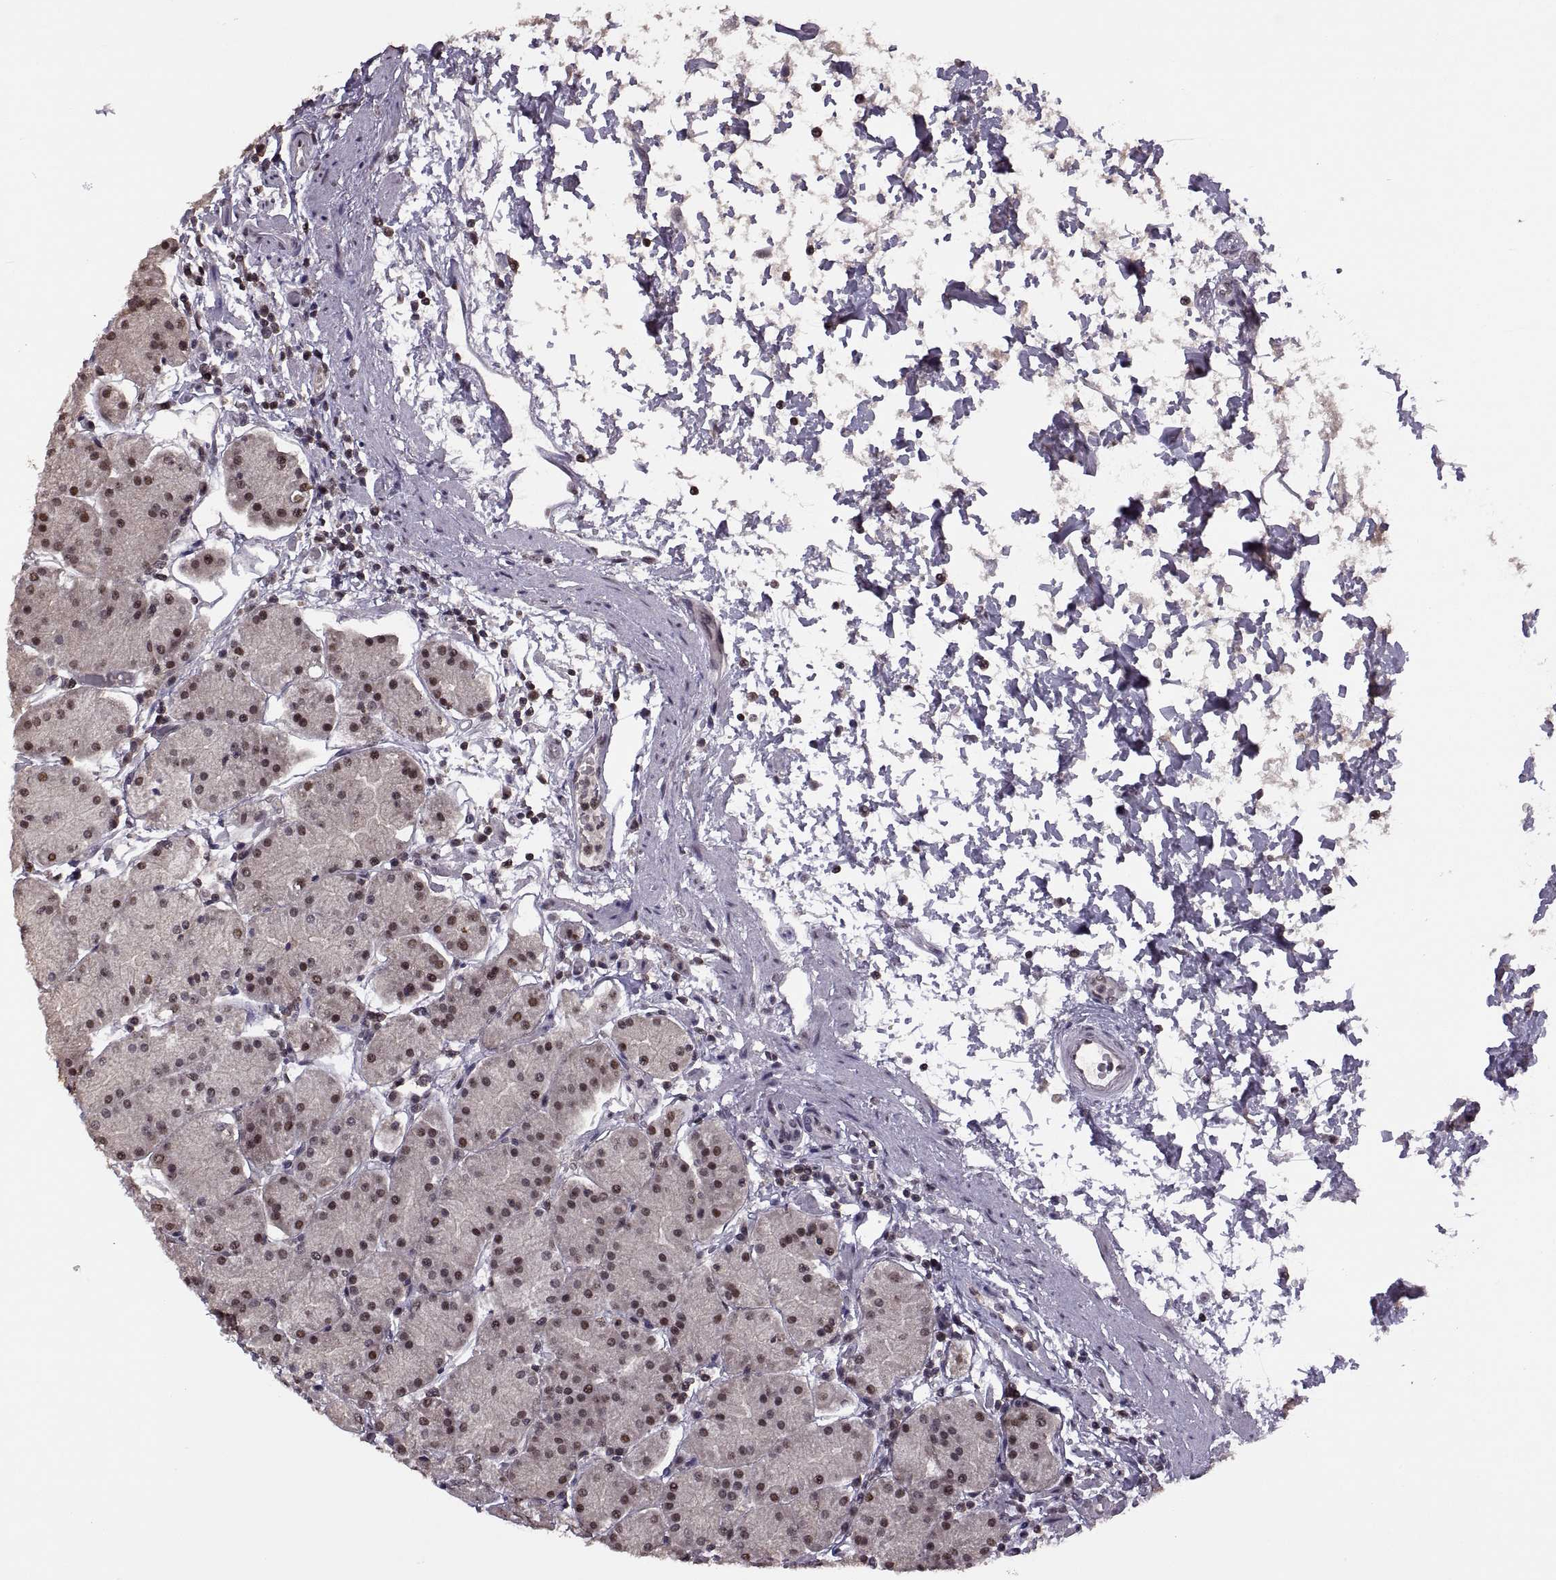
{"staining": {"intensity": "moderate", "quantity": ">75%", "location": "nuclear"}, "tissue": "stomach", "cell_type": "Glandular cells", "image_type": "normal", "snomed": [{"axis": "morphology", "description": "Normal tissue, NOS"}, {"axis": "topography", "description": "Stomach"}], "caption": "Immunohistochemistry (DAB (3,3'-diaminobenzidine)) staining of normal human stomach displays moderate nuclear protein expression in approximately >75% of glandular cells. The protein of interest is stained brown, and the nuclei are stained in blue (DAB (3,3'-diaminobenzidine) IHC with brightfield microscopy, high magnification).", "gene": "INTS3", "patient": {"sex": "male", "age": 54}}